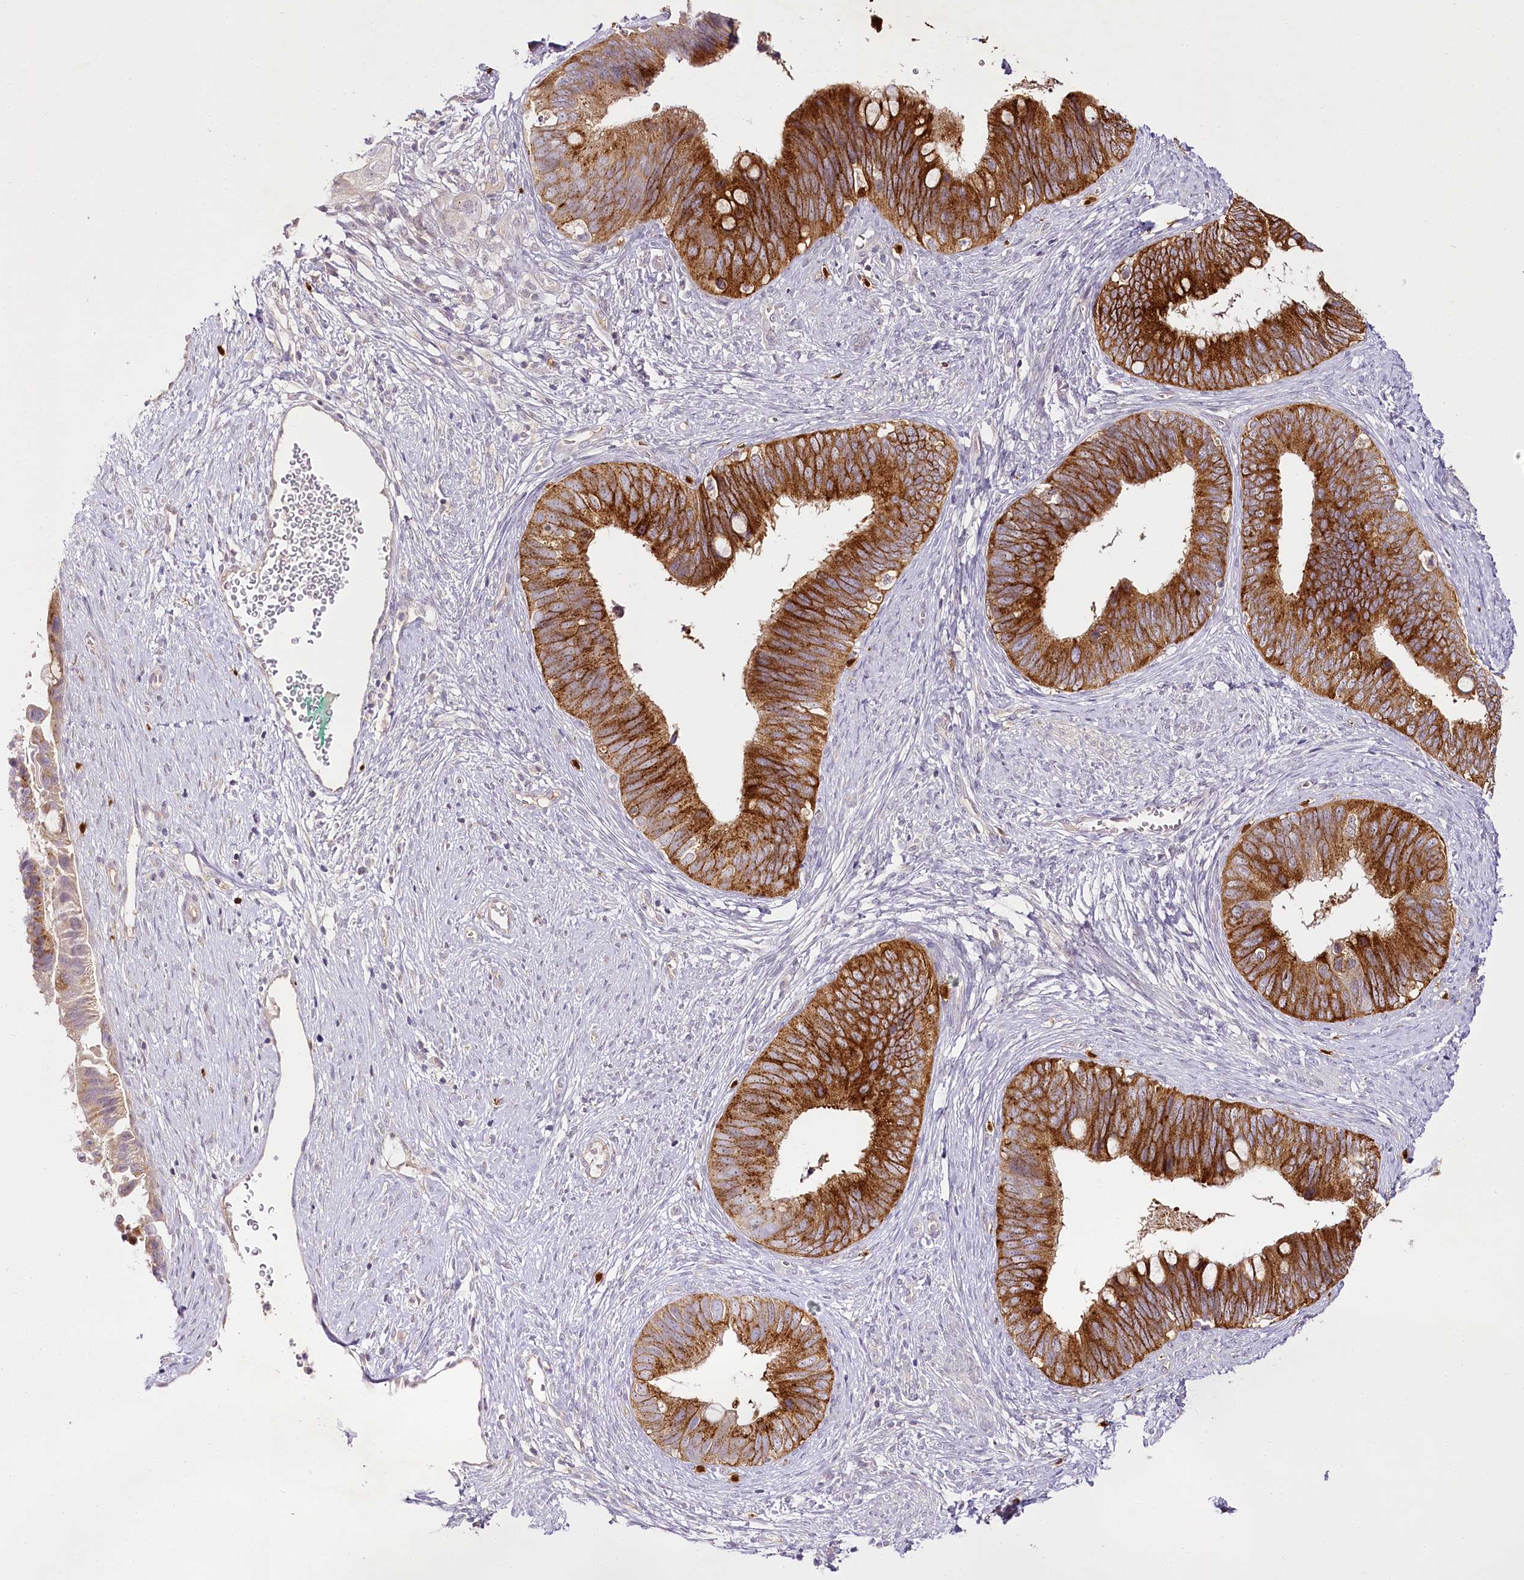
{"staining": {"intensity": "strong", "quantity": ">75%", "location": "cytoplasmic/membranous"}, "tissue": "cervical cancer", "cell_type": "Tumor cells", "image_type": "cancer", "snomed": [{"axis": "morphology", "description": "Adenocarcinoma, NOS"}, {"axis": "topography", "description": "Cervix"}], "caption": "IHC of human cervical cancer shows high levels of strong cytoplasmic/membranous staining in approximately >75% of tumor cells. The staining was performed using DAB, with brown indicating positive protein expression. Nuclei are stained blue with hematoxylin.", "gene": "VWA5A", "patient": {"sex": "female", "age": 42}}